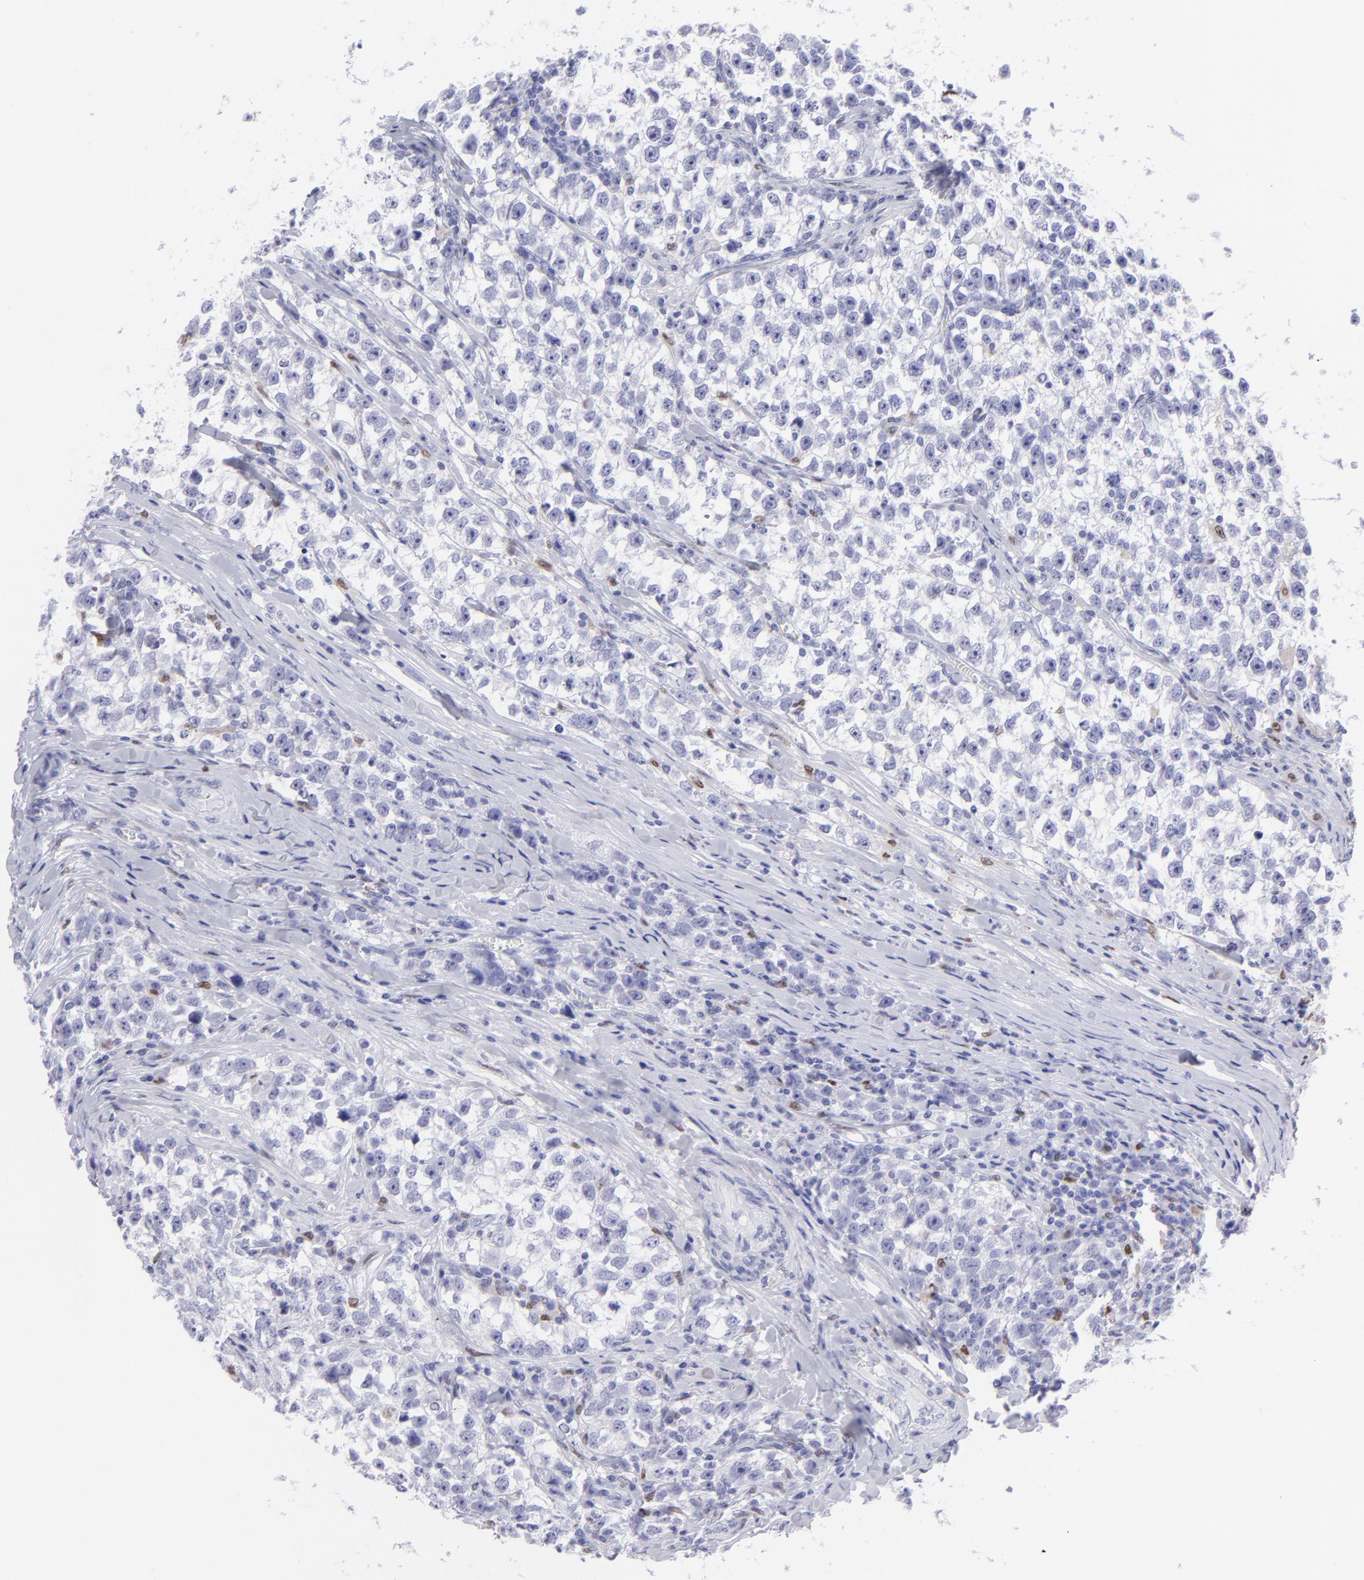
{"staining": {"intensity": "negative", "quantity": "none", "location": "none"}, "tissue": "testis cancer", "cell_type": "Tumor cells", "image_type": "cancer", "snomed": [{"axis": "morphology", "description": "Seminoma, NOS"}, {"axis": "morphology", "description": "Carcinoma, Embryonal, NOS"}, {"axis": "topography", "description": "Testis"}], "caption": "This is an IHC micrograph of testis seminoma. There is no staining in tumor cells.", "gene": "MITF", "patient": {"sex": "male", "age": 30}}